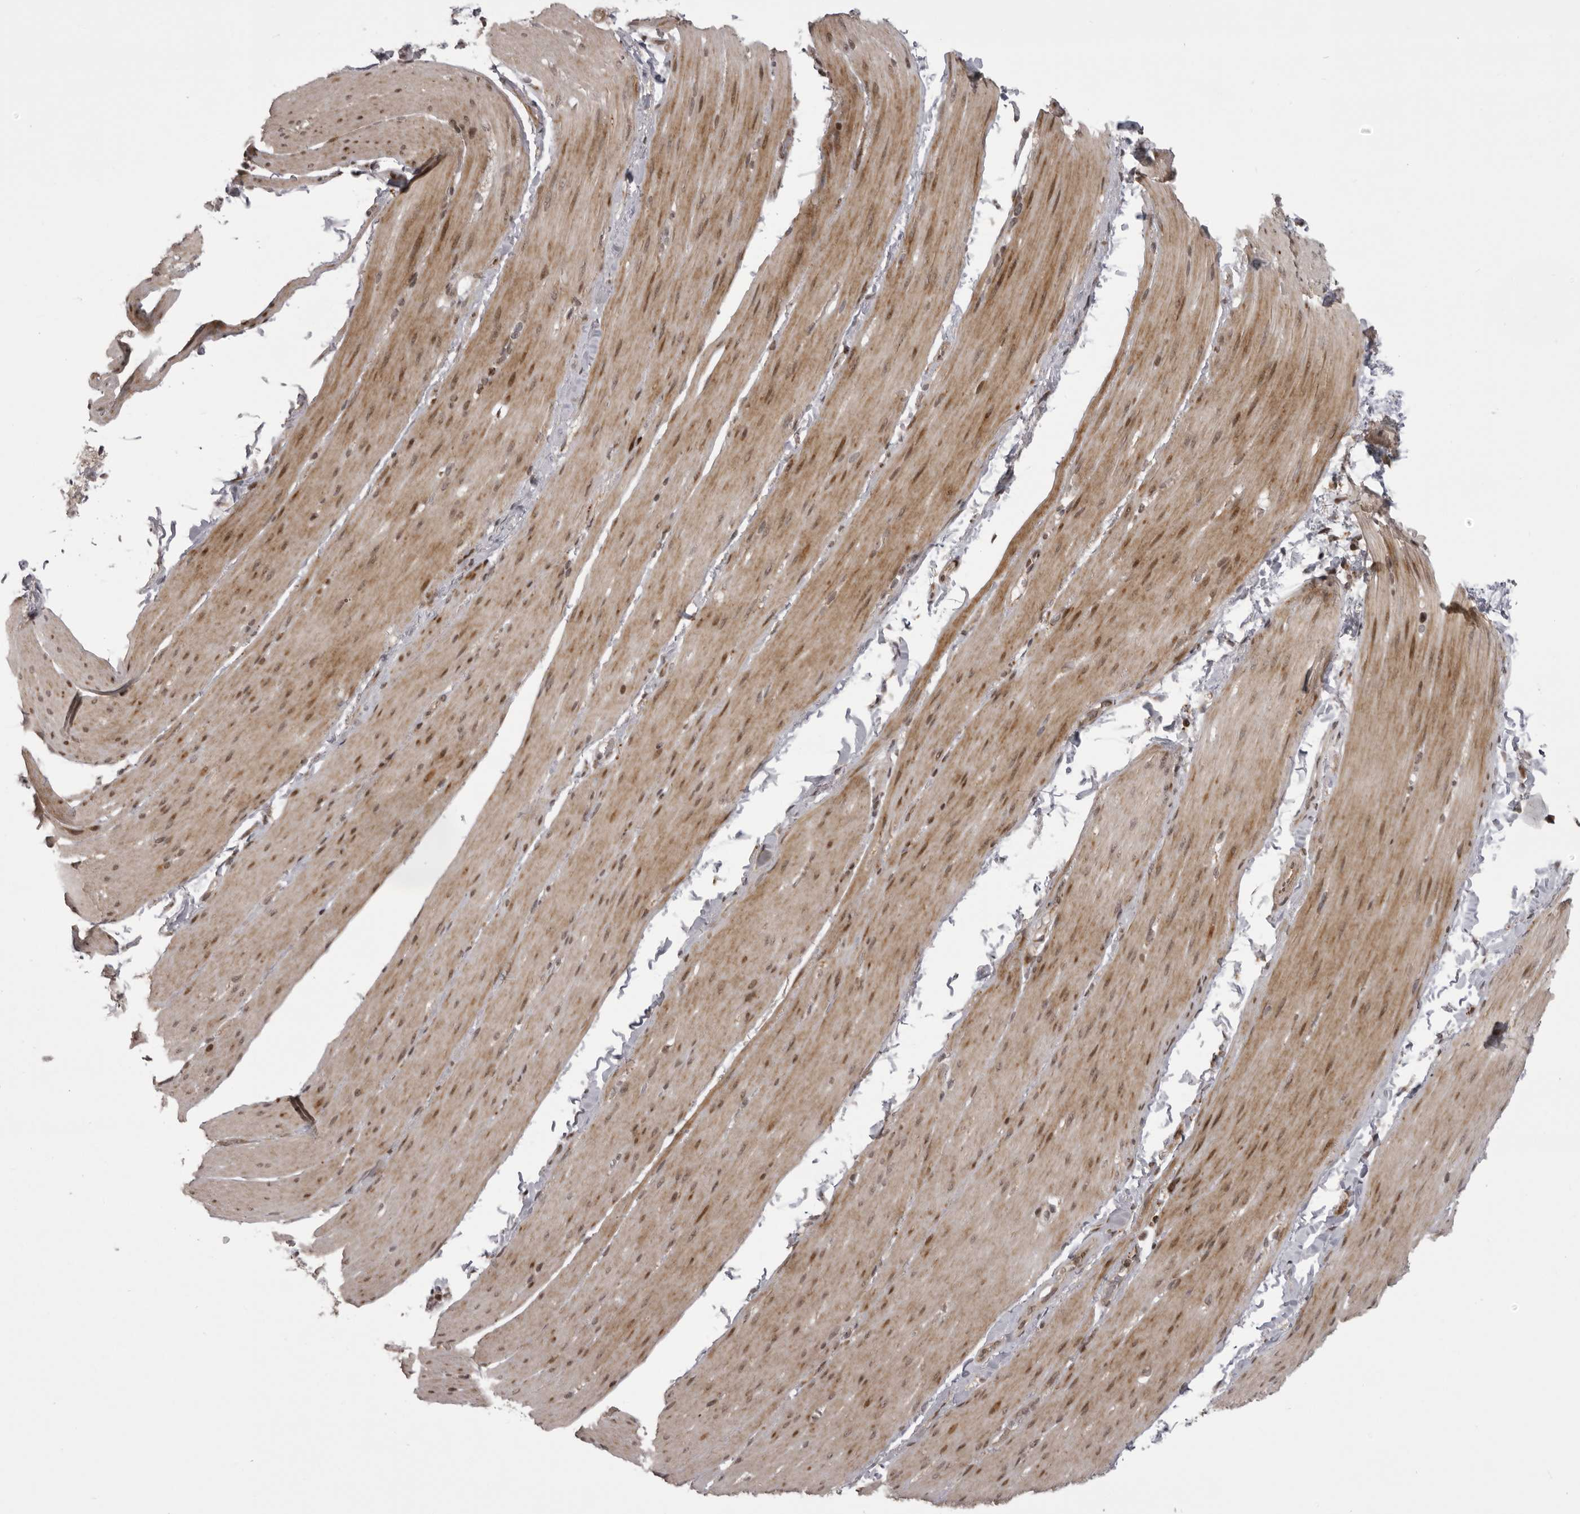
{"staining": {"intensity": "moderate", "quantity": "25%-75%", "location": "cytoplasmic/membranous,nuclear"}, "tissue": "smooth muscle", "cell_type": "Smooth muscle cells", "image_type": "normal", "snomed": [{"axis": "morphology", "description": "Normal tissue, NOS"}, {"axis": "topography", "description": "Smooth muscle"}, {"axis": "topography", "description": "Small intestine"}], "caption": "Human smooth muscle stained for a protein (brown) displays moderate cytoplasmic/membranous,nuclear positive expression in about 25%-75% of smooth muscle cells.", "gene": "C1orf109", "patient": {"sex": "female", "age": 84}}